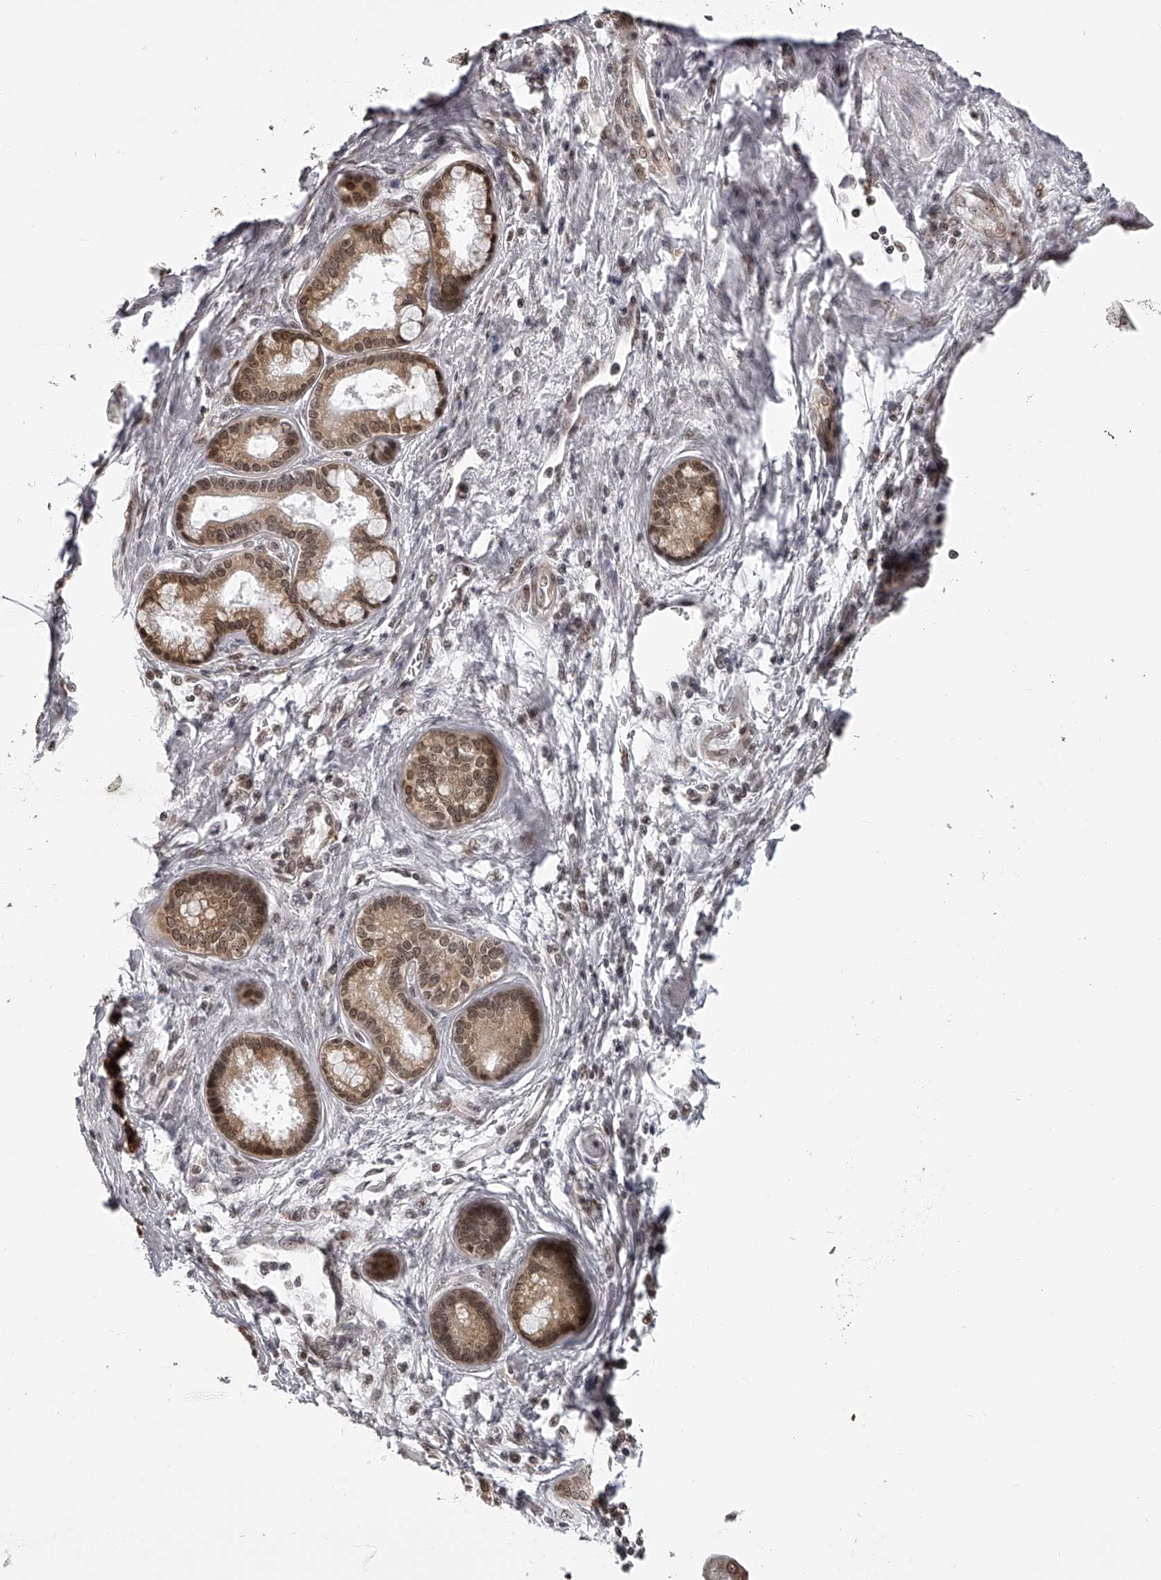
{"staining": {"intensity": "moderate", "quantity": ">75%", "location": "cytoplasmic/membranous,nuclear"}, "tissue": "pancreatic cancer", "cell_type": "Tumor cells", "image_type": "cancer", "snomed": [{"axis": "morphology", "description": "Adenocarcinoma, NOS"}, {"axis": "topography", "description": "Pancreas"}], "caption": "An immunohistochemistry (IHC) micrograph of tumor tissue is shown. Protein staining in brown labels moderate cytoplasmic/membranous and nuclear positivity in pancreatic adenocarcinoma within tumor cells.", "gene": "ODF2L", "patient": {"sex": "male", "age": 59}}